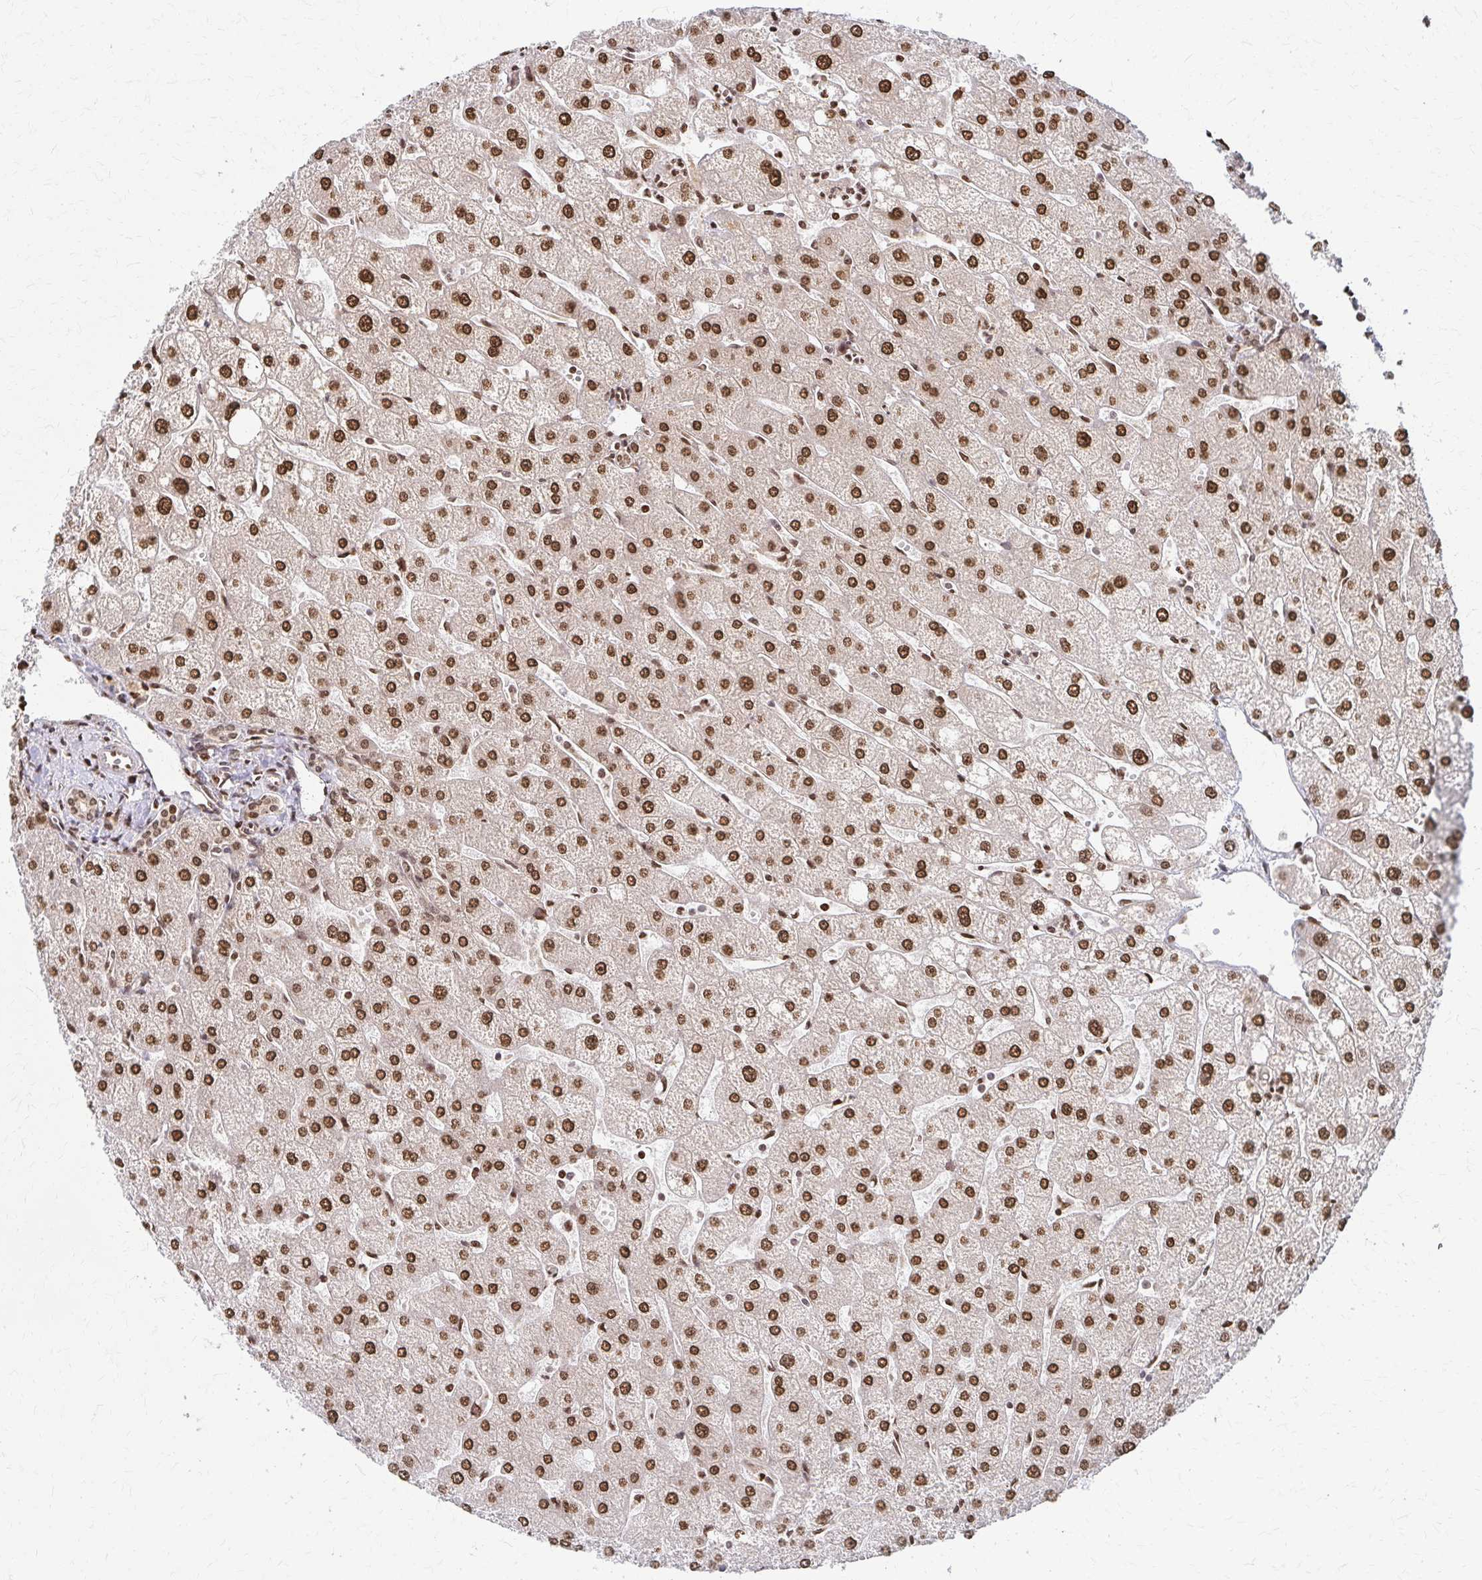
{"staining": {"intensity": "weak", "quantity": ">75%", "location": "nuclear"}, "tissue": "liver", "cell_type": "Cholangiocytes", "image_type": "normal", "snomed": [{"axis": "morphology", "description": "Normal tissue, NOS"}, {"axis": "topography", "description": "Liver"}], "caption": "IHC image of unremarkable liver: human liver stained using immunohistochemistry (IHC) displays low levels of weak protein expression localized specifically in the nuclear of cholangiocytes, appearing as a nuclear brown color.", "gene": "PSMD7", "patient": {"sex": "male", "age": 67}}